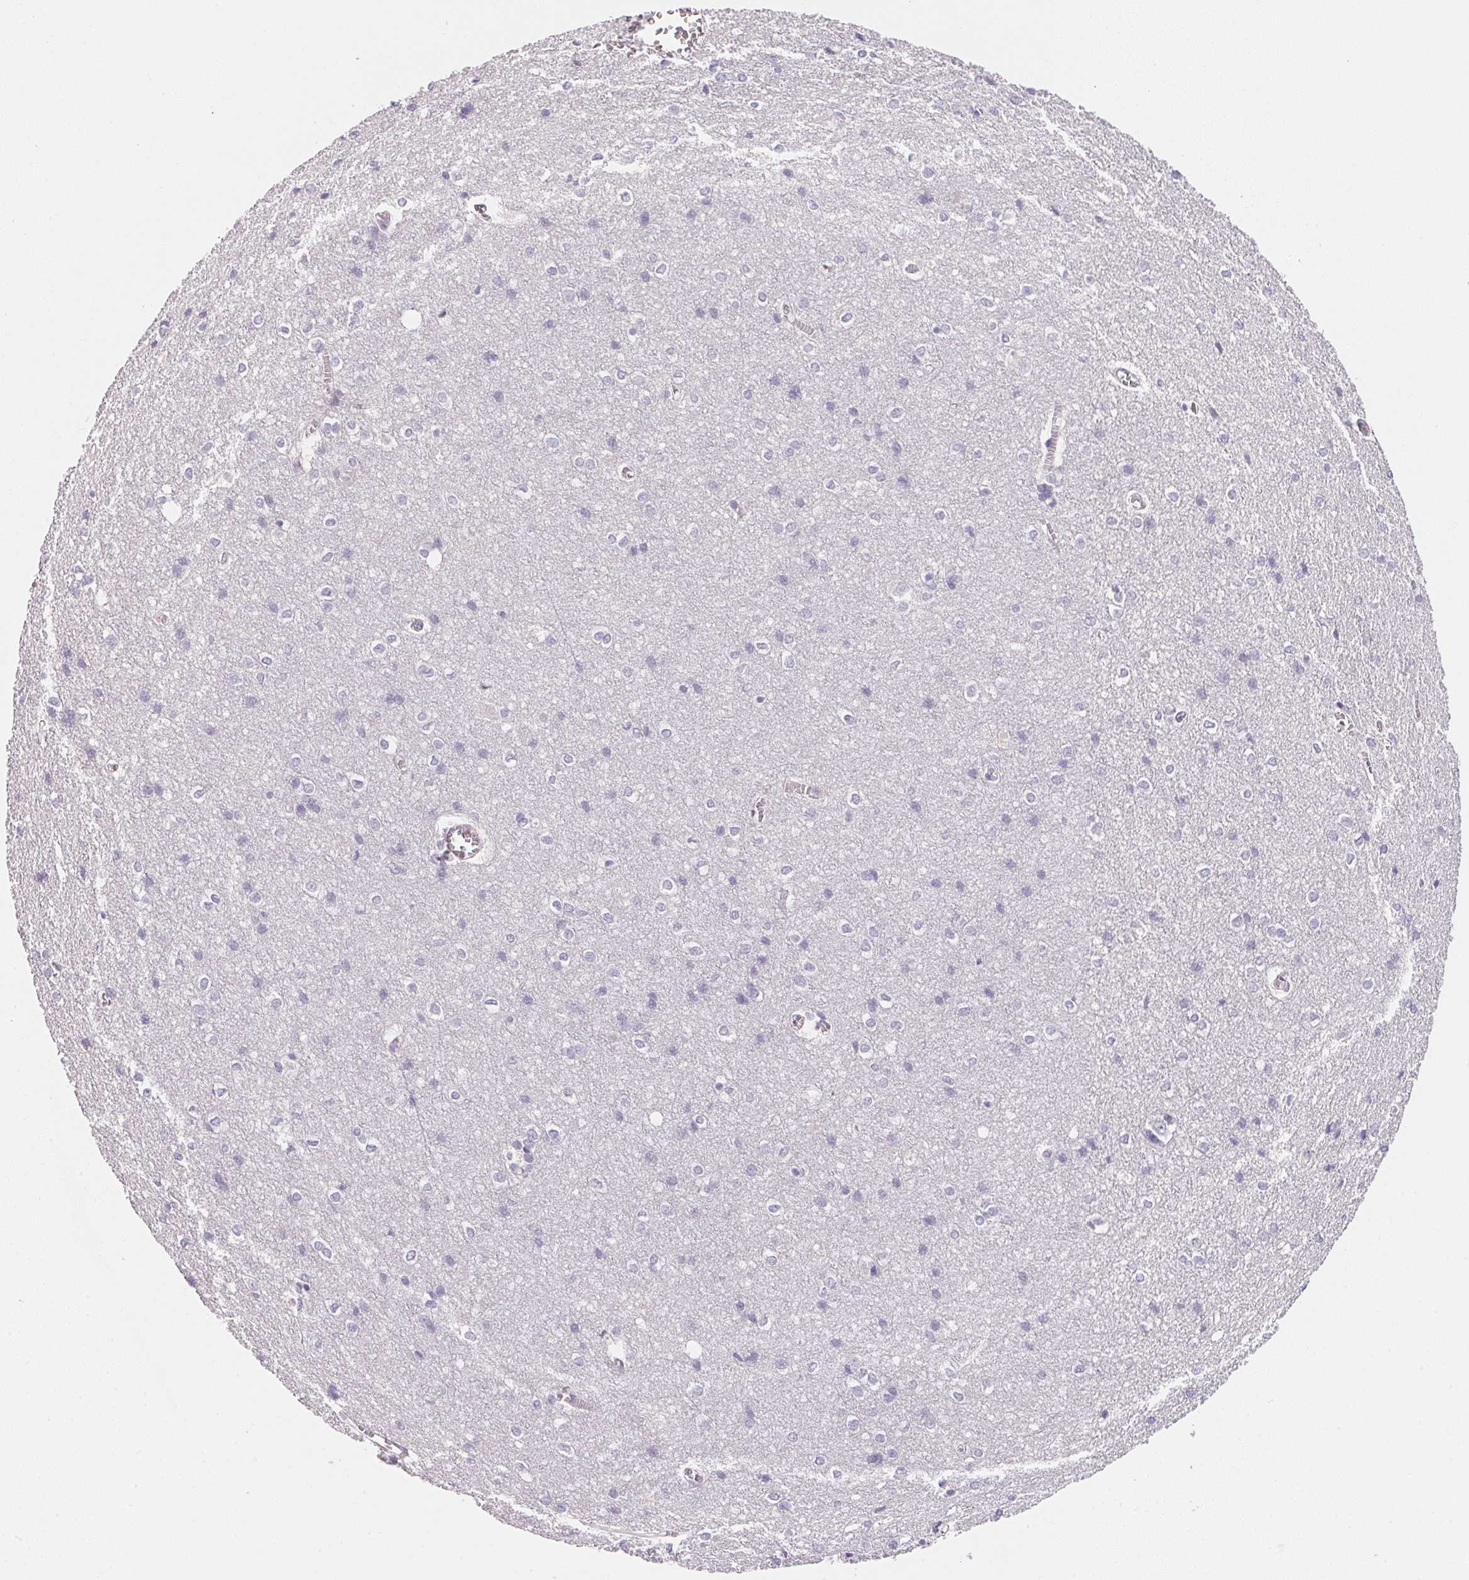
{"staining": {"intensity": "negative", "quantity": "none", "location": "none"}, "tissue": "cerebral cortex", "cell_type": "Endothelial cells", "image_type": "normal", "snomed": [{"axis": "morphology", "description": "Normal tissue, NOS"}, {"axis": "topography", "description": "Cerebral cortex"}], "caption": "IHC micrograph of unremarkable cerebral cortex: human cerebral cortex stained with DAB reveals no significant protein expression in endothelial cells. (DAB immunohistochemistry (IHC) with hematoxylin counter stain).", "gene": "ACP3", "patient": {"sex": "male", "age": 37}}